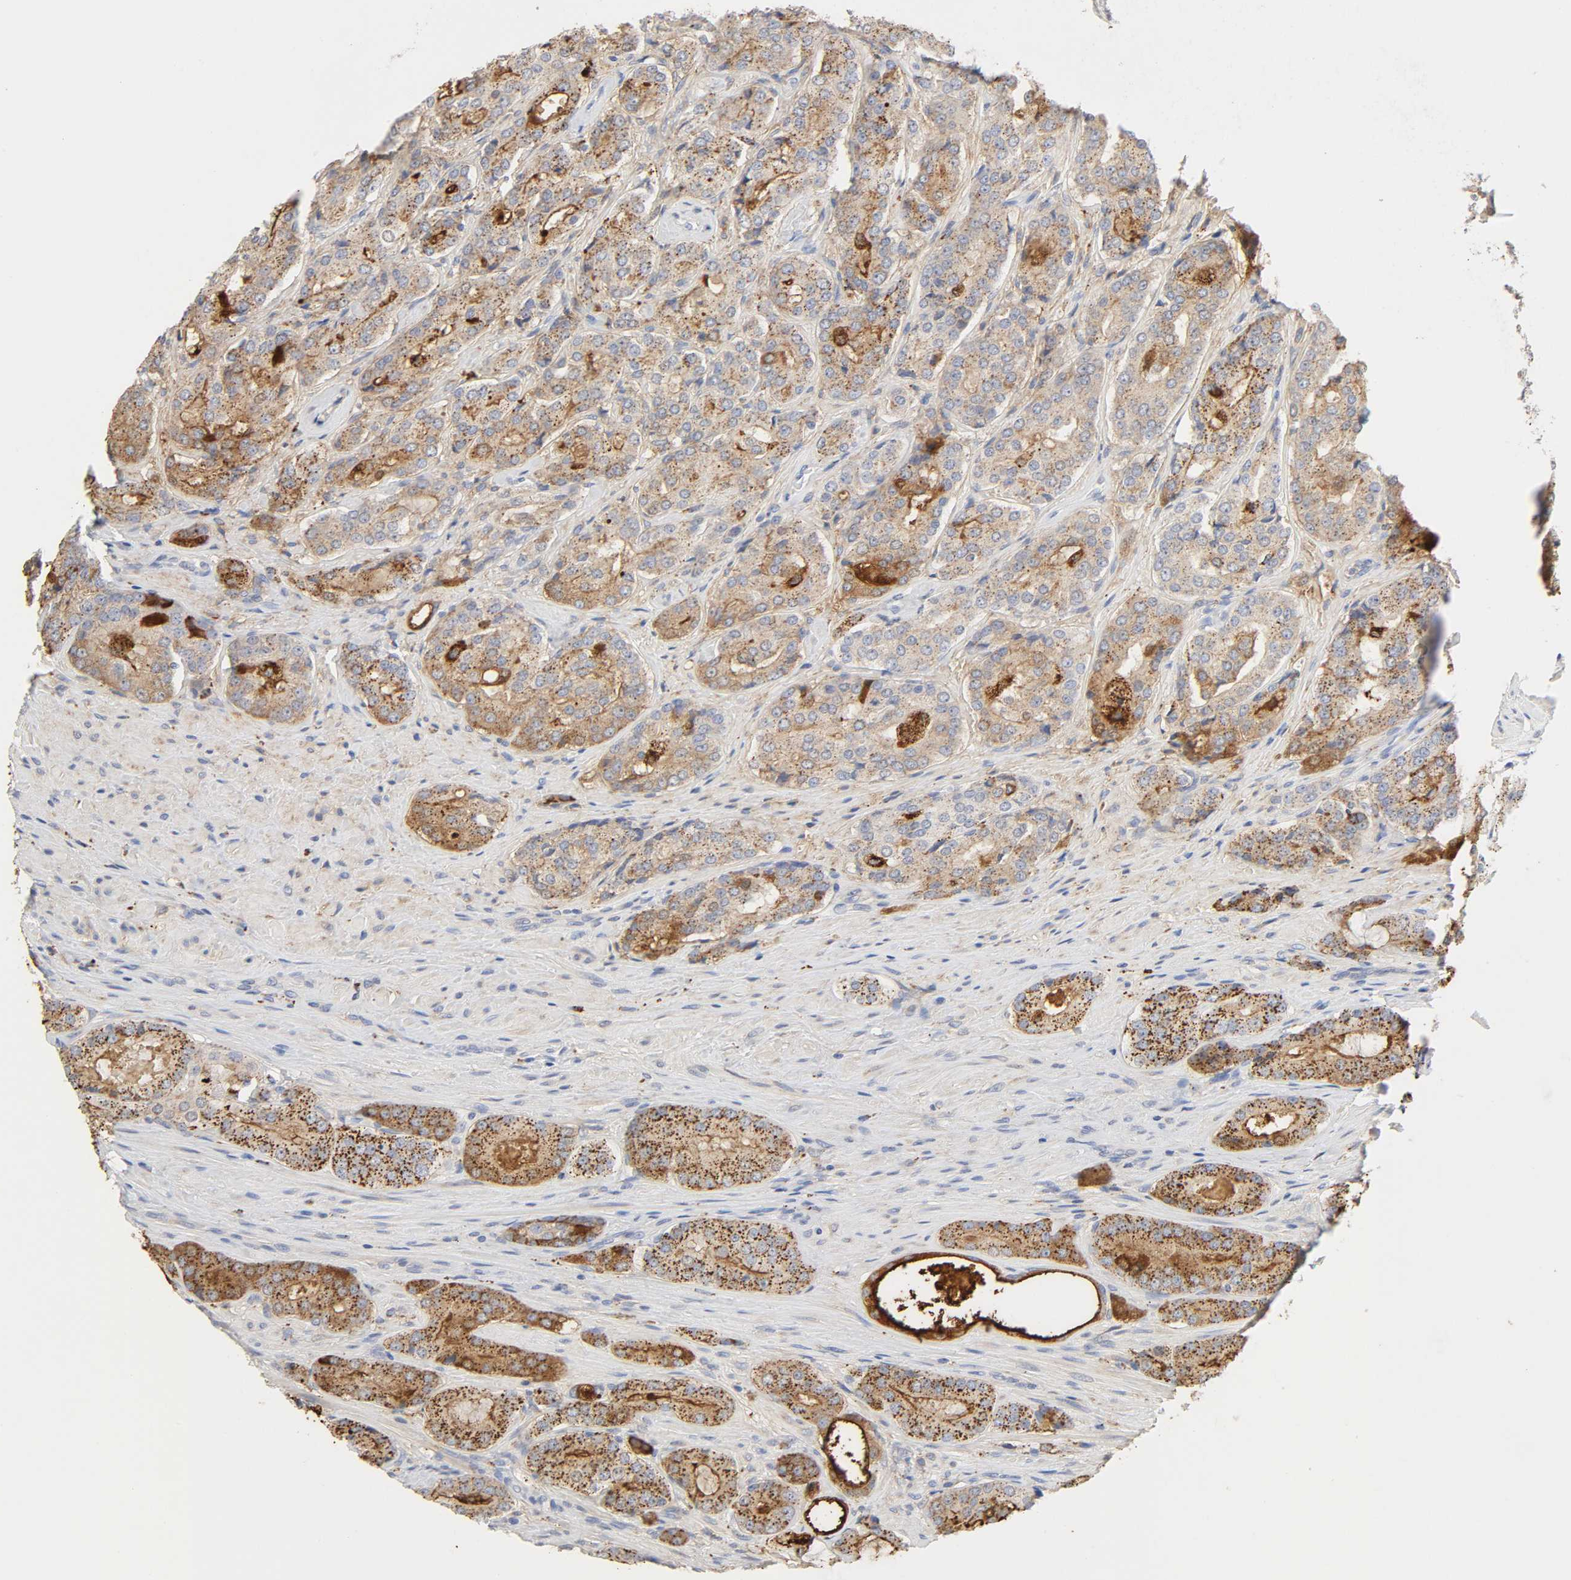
{"staining": {"intensity": "strong", "quantity": ">75%", "location": "cytoplasmic/membranous"}, "tissue": "prostate cancer", "cell_type": "Tumor cells", "image_type": "cancer", "snomed": [{"axis": "morphology", "description": "Adenocarcinoma, High grade"}, {"axis": "topography", "description": "Prostate"}], "caption": "Strong cytoplasmic/membranous expression for a protein is seen in approximately >75% of tumor cells of adenocarcinoma (high-grade) (prostate) using immunohistochemistry (IHC).", "gene": "MAGEB17", "patient": {"sex": "male", "age": 72}}